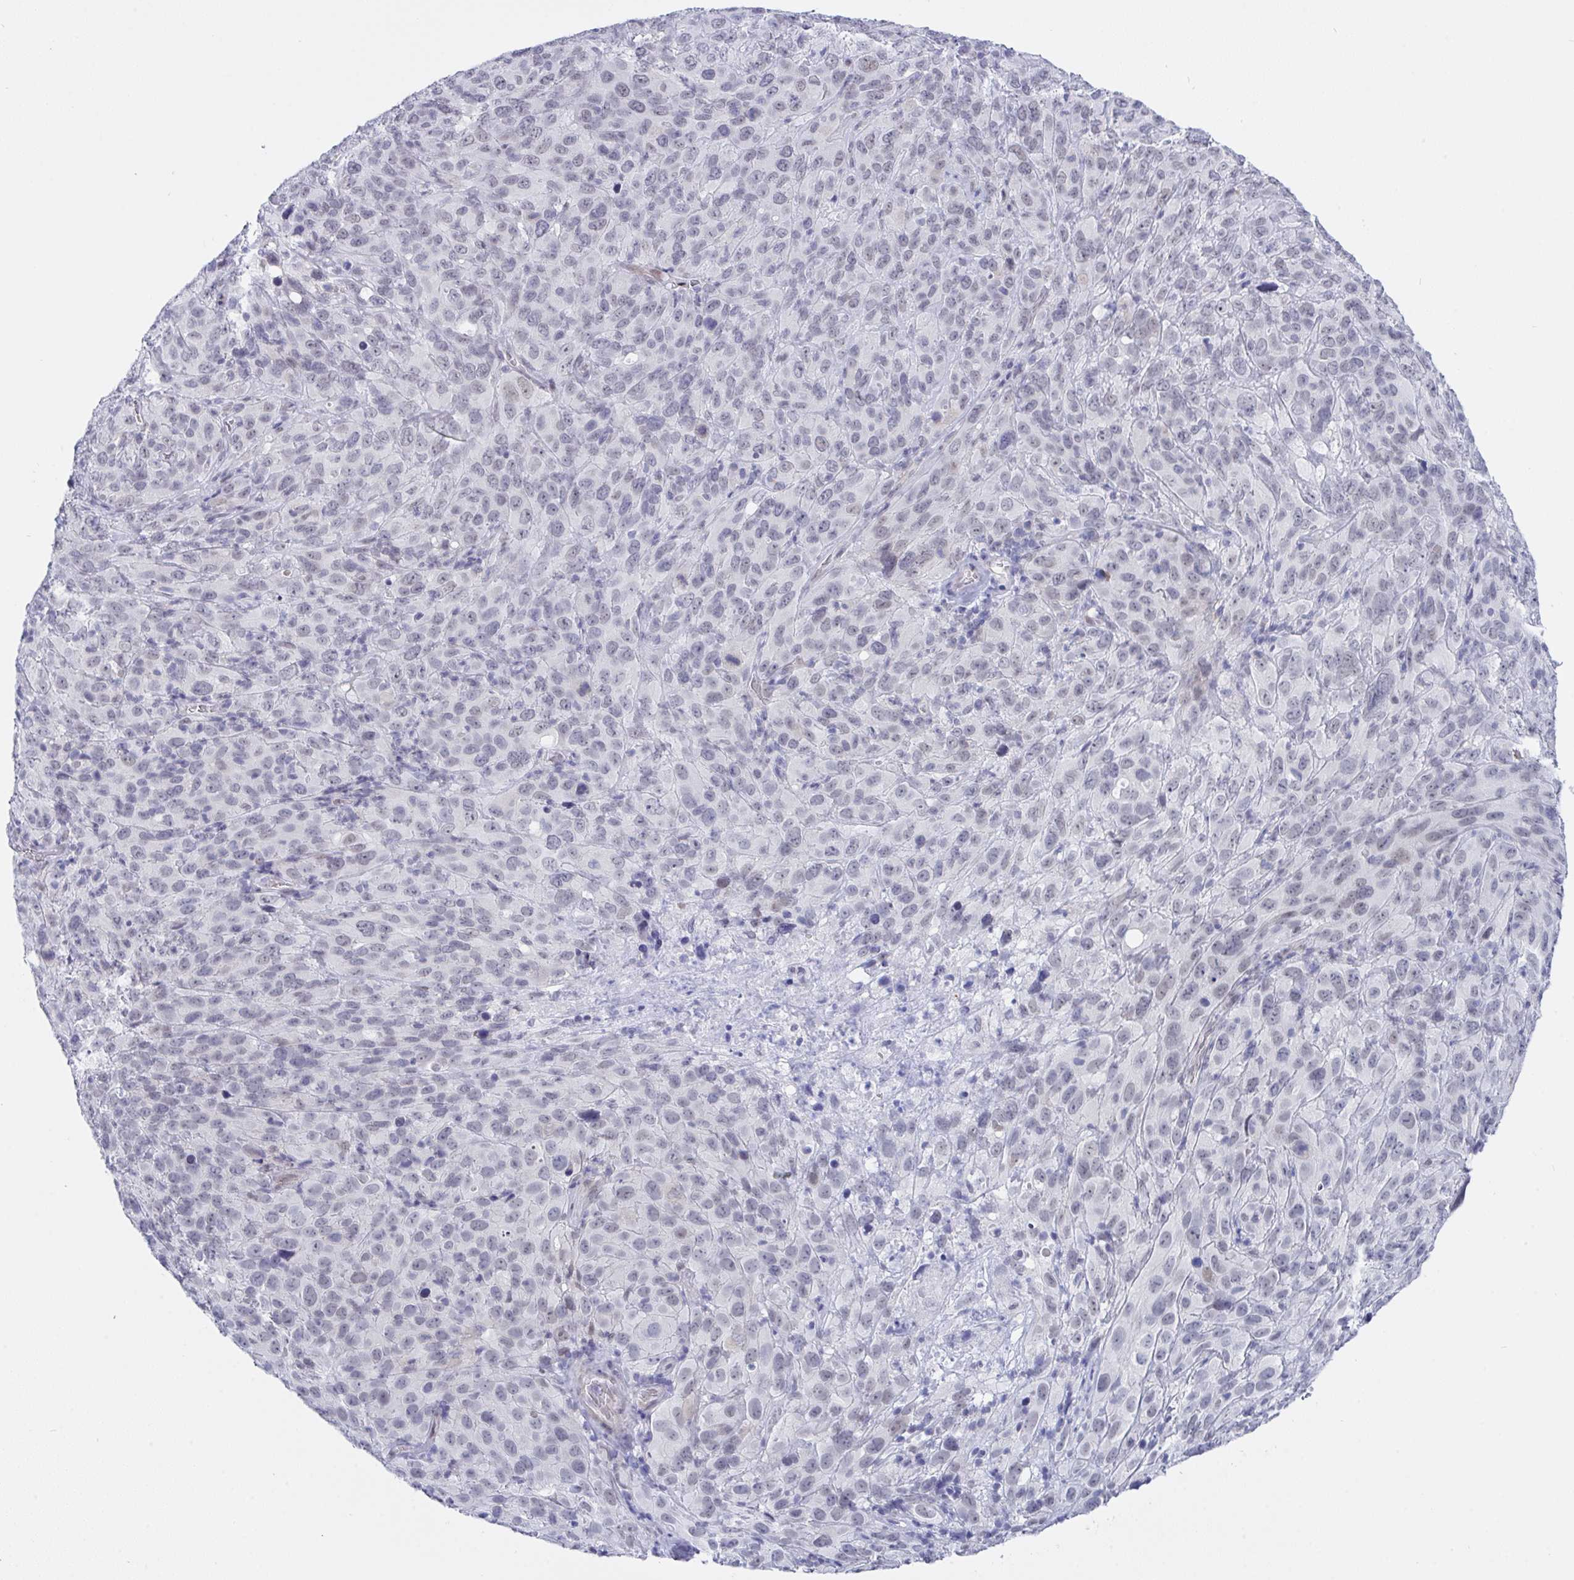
{"staining": {"intensity": "weak", "quantity": "<25%", "location": "nuclear"}, "tissue": "cervical cancer", "cell_type": "Tumor cells", "image_type": "cancer", "snomed": [{"axis": "morphology", "description": "Squamous cell carcinoma, NOS"}, {"axis": "topography", "description": "Cervix"}], "caption": "DAB immunohistochemical staining of human cervical cancer (squamous cell carcinoma) exhibits no significant staining in tumor cells. Nuclei are stained in blue.", "gene": "FBXL22", "patient": {"sex": "female", "age": 51}}